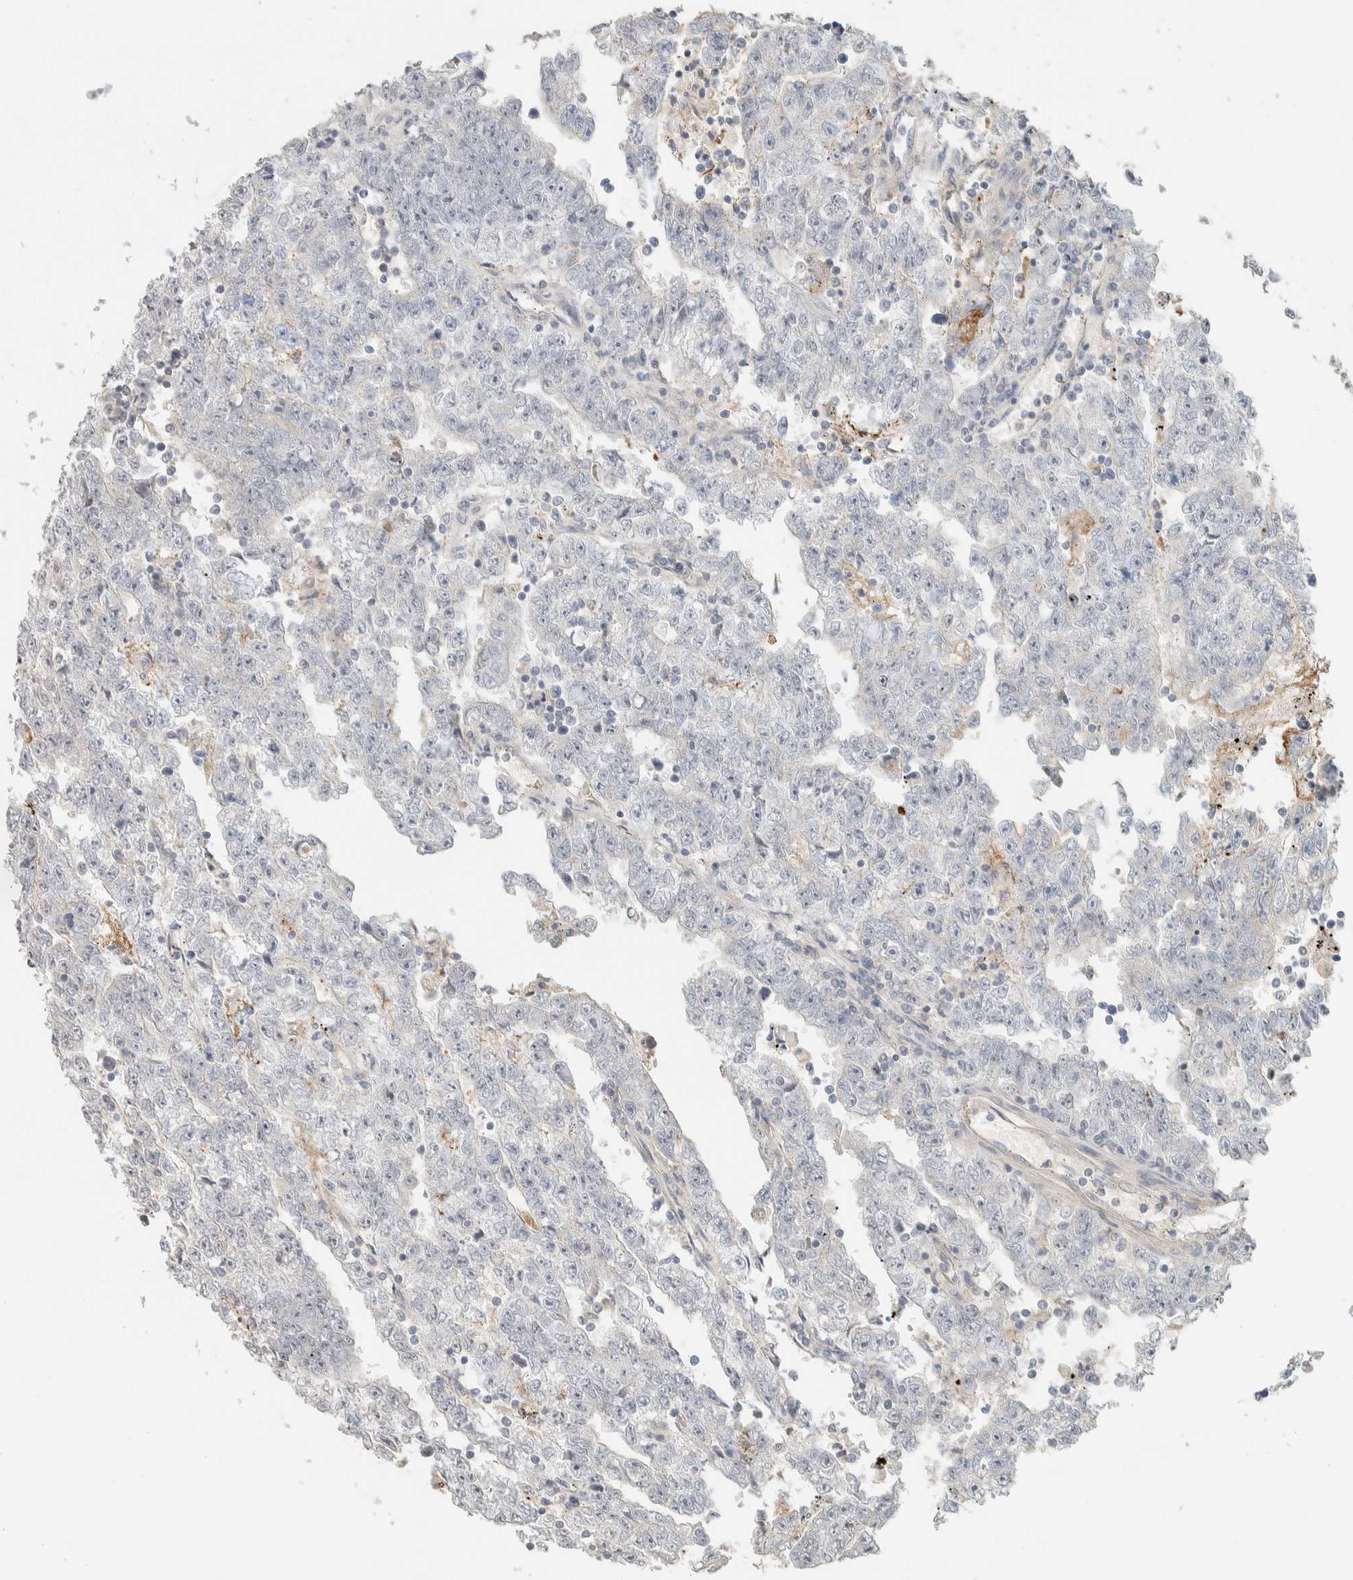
{"staining": {"intensity": "negative", "quantity": "none", "location": "none"}, "tissue": "testis cancer", "cell_type": "Tumor cells", "image_type": "cancer", "snomed": [{"axis": "morphology", "description": "Carcinoma, Embryonal, NOS"}, {"axis": "topography", "description": "Testis"}], "caption": "Tumor cells show no significant expression in testis cancer (embryonal carcinoma).", "gene": "PDE7B", "patient": {"sex": "male", "age": 25}}